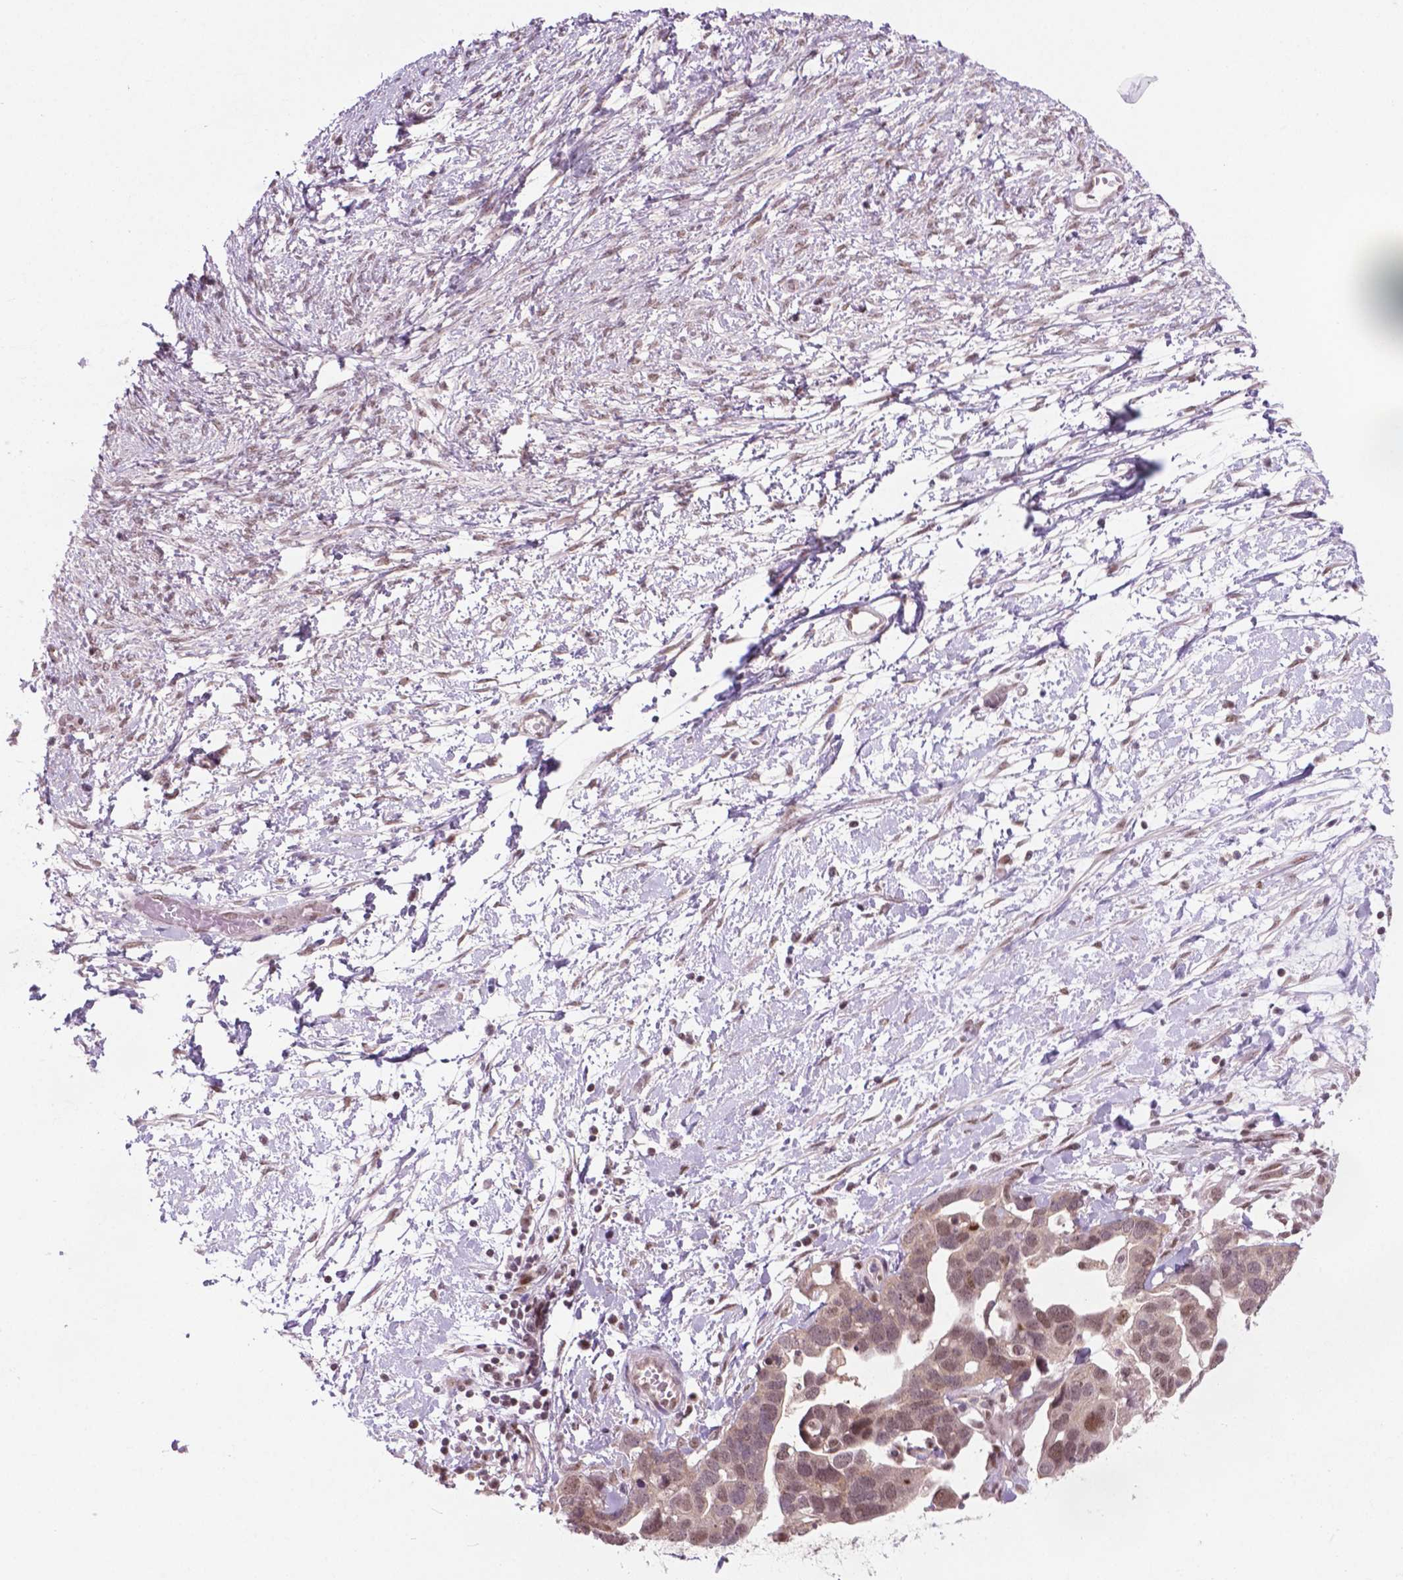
{"staining": {"intensity": "moderate", "quantity": ">75%", "location": "nuclear"}, "tissue": "ovarian cancer", "cell_type": "Tumor cells", "image_type": "cancer", "snomed": [{"axis": "morphology", "description": "Cystadenocarcinoma, serous, NOS"}, {"axis": "topography", "description": "Ovary"}], "caption": "Immunohistochemistry (IHC) staining of ovarian cancer (serous cystadenocarcinoma), which displays medium levels of moderate nuclear staining in approximately >75% of tumor cells indicating moderate nuclear protein positivity. The staining was performed using DAB (brown) for protein detection and nuclei were counterstained in hematoxylin (blue).", "gene": "PHAX", "patient": {"sex": "female", "age": 54}}